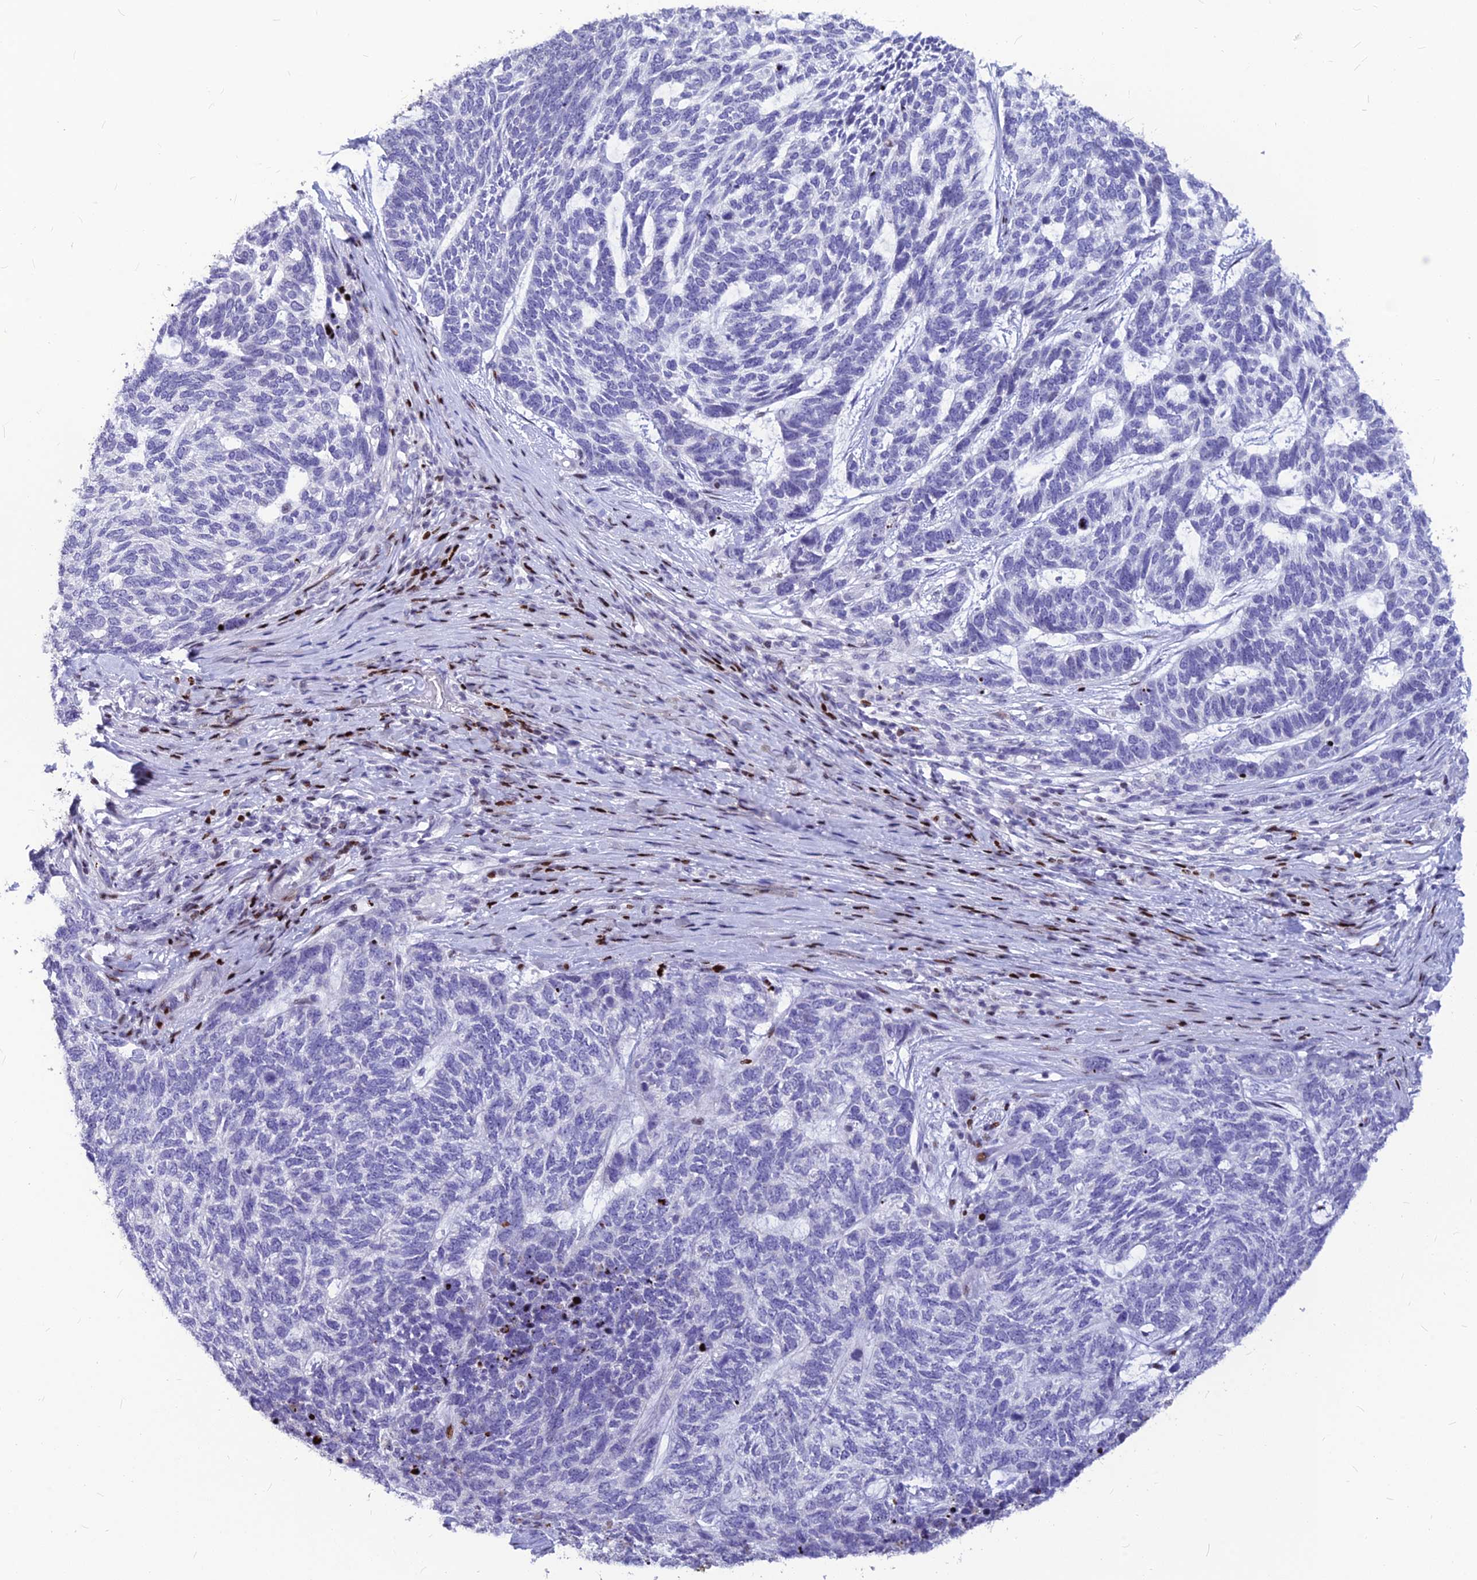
{"staining": {"intensity": "negative", "quantity": "none", "location": "none"}, "tissue": "skin cancer", "cell_type": "Tumor cells", "image_type": "cancer", "snomed": [{"axis": "morphology", "description": "Basal cell carcinoma"}, {"axis": "topography", "description": "Skin"}], "caption": "Immunohistochemical staining of skin basal cell carcinoma reveals no significant staining in tumor cells.", "gene": "PRPS1", "patient": {"sex": "female", "age": 65}}